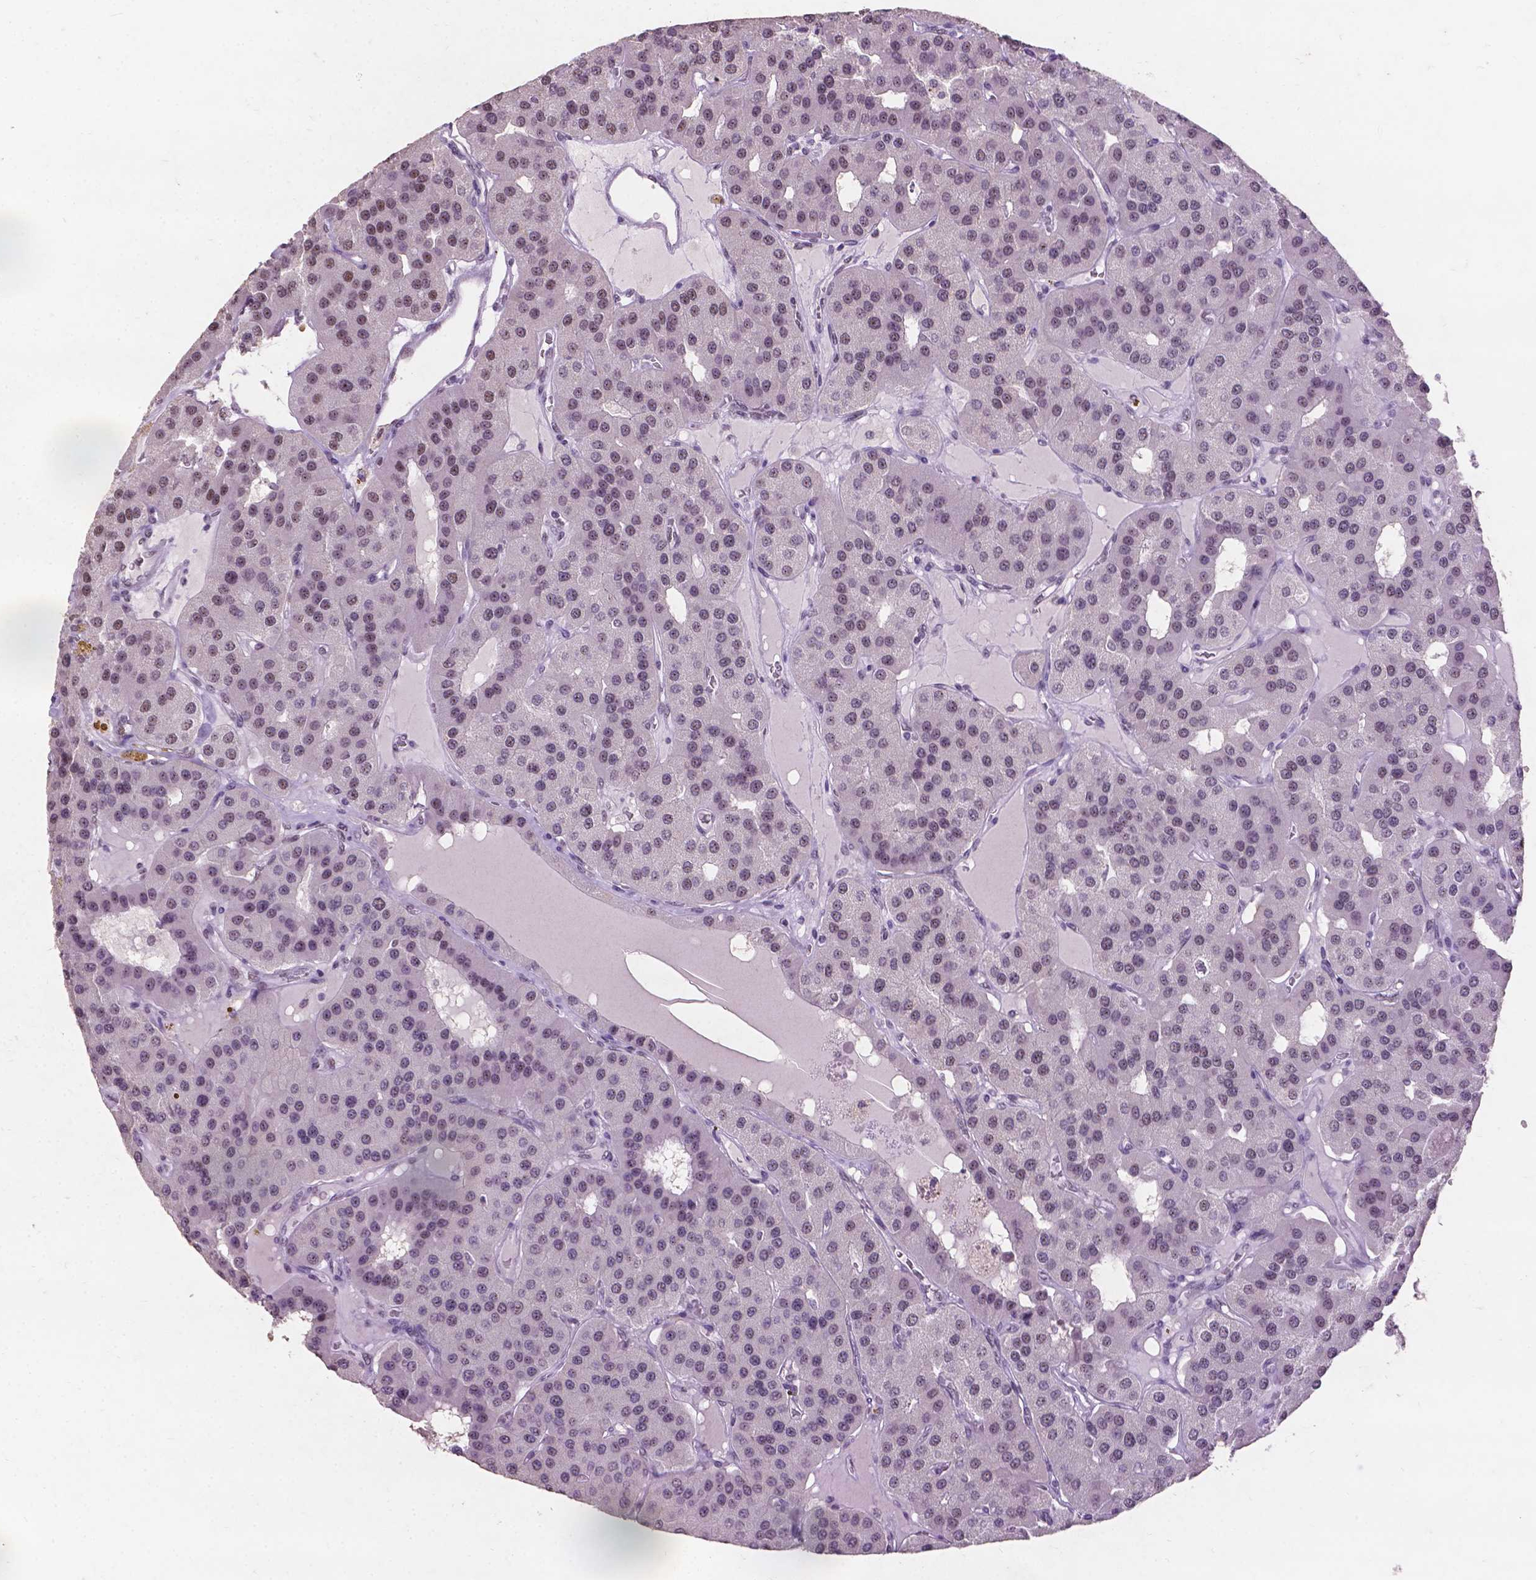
{"staining": {"intensity": "weak", "quantity": ">75%", "location": "nuclear"}, "tissue": "parathyroid gland", "cell_type": "Glandular cells", "image_type": "normal", "snomed": [{"axis": "morphology", "description": "Normal tissue, NOS"}, {"axis": "morphology", "description": "Adenoma, NOS"}, {"axis": "topography", "description": "Parathyroid gland"}], "caption": "The histopathology image displays staining of normal parathyroid gland, revealing weak nuclear protein positivity (brown color) within glandular cells. (Stains: DAB (3,3'-diaminobenzidine) in brown, nuclei in blue, Microscopy: brightfield microscopy at high magnification).", "gene": "COIL", "patient": {"sex": "female", "age": 86}}